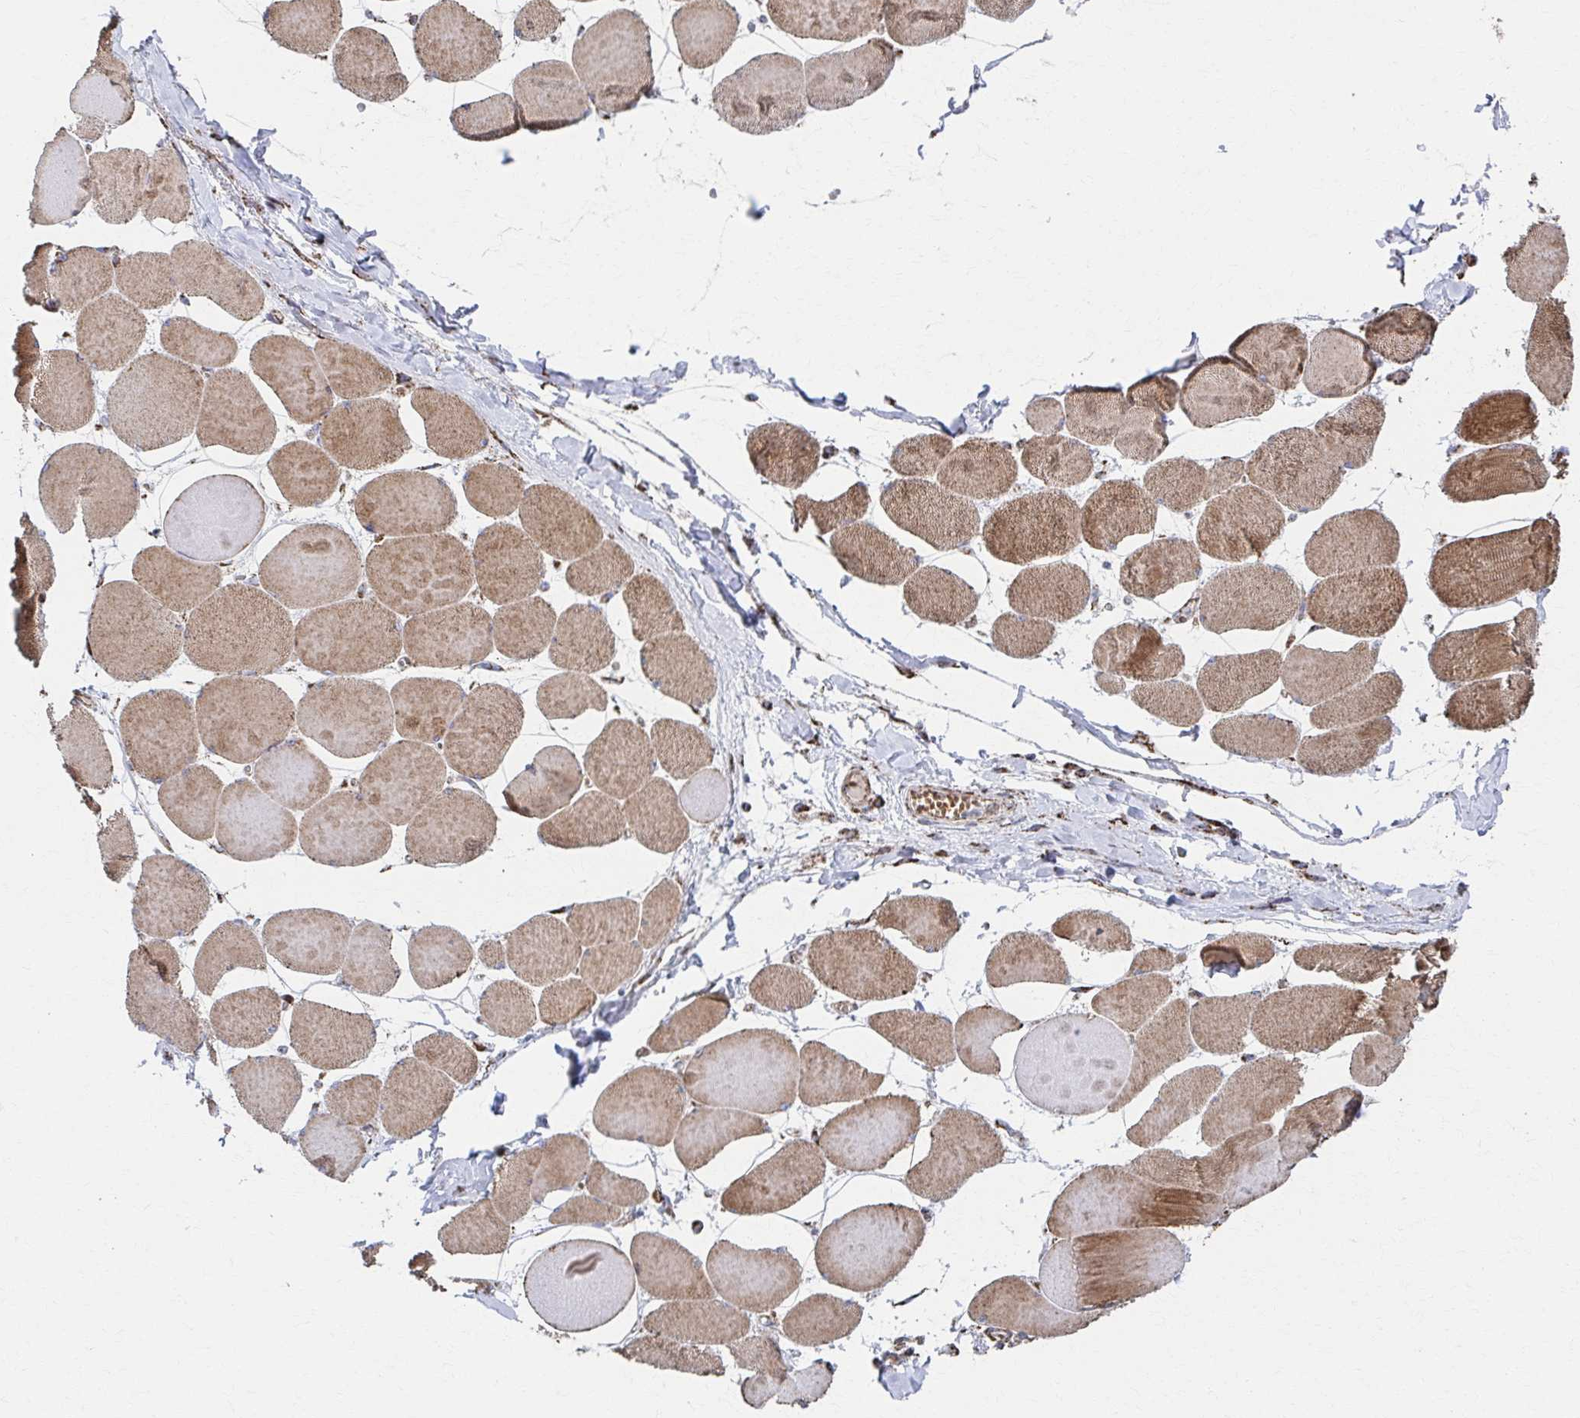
{"staining": {"intensity": "moderate", "quantity": ">75%", "location": "cytoplasmic/membranous"}, "tissue": "skeletal muscle", "cell_type": "Myocytes", "image_type": "normal", "snomed": [{"axis": "morphology", "description": "Normal tissue, NOS"}, {"axis": "topography", "description": "Skeletal muscle"}], "caption": "This is a histology image of immunohistochemistry (IHC) staining of benign skeletal muscle, which shows moderate positivity in the cytoplasmic/membranous of myocytes.", "gene": "SAT1", "patient": {"sex": "female", "age": 75}}